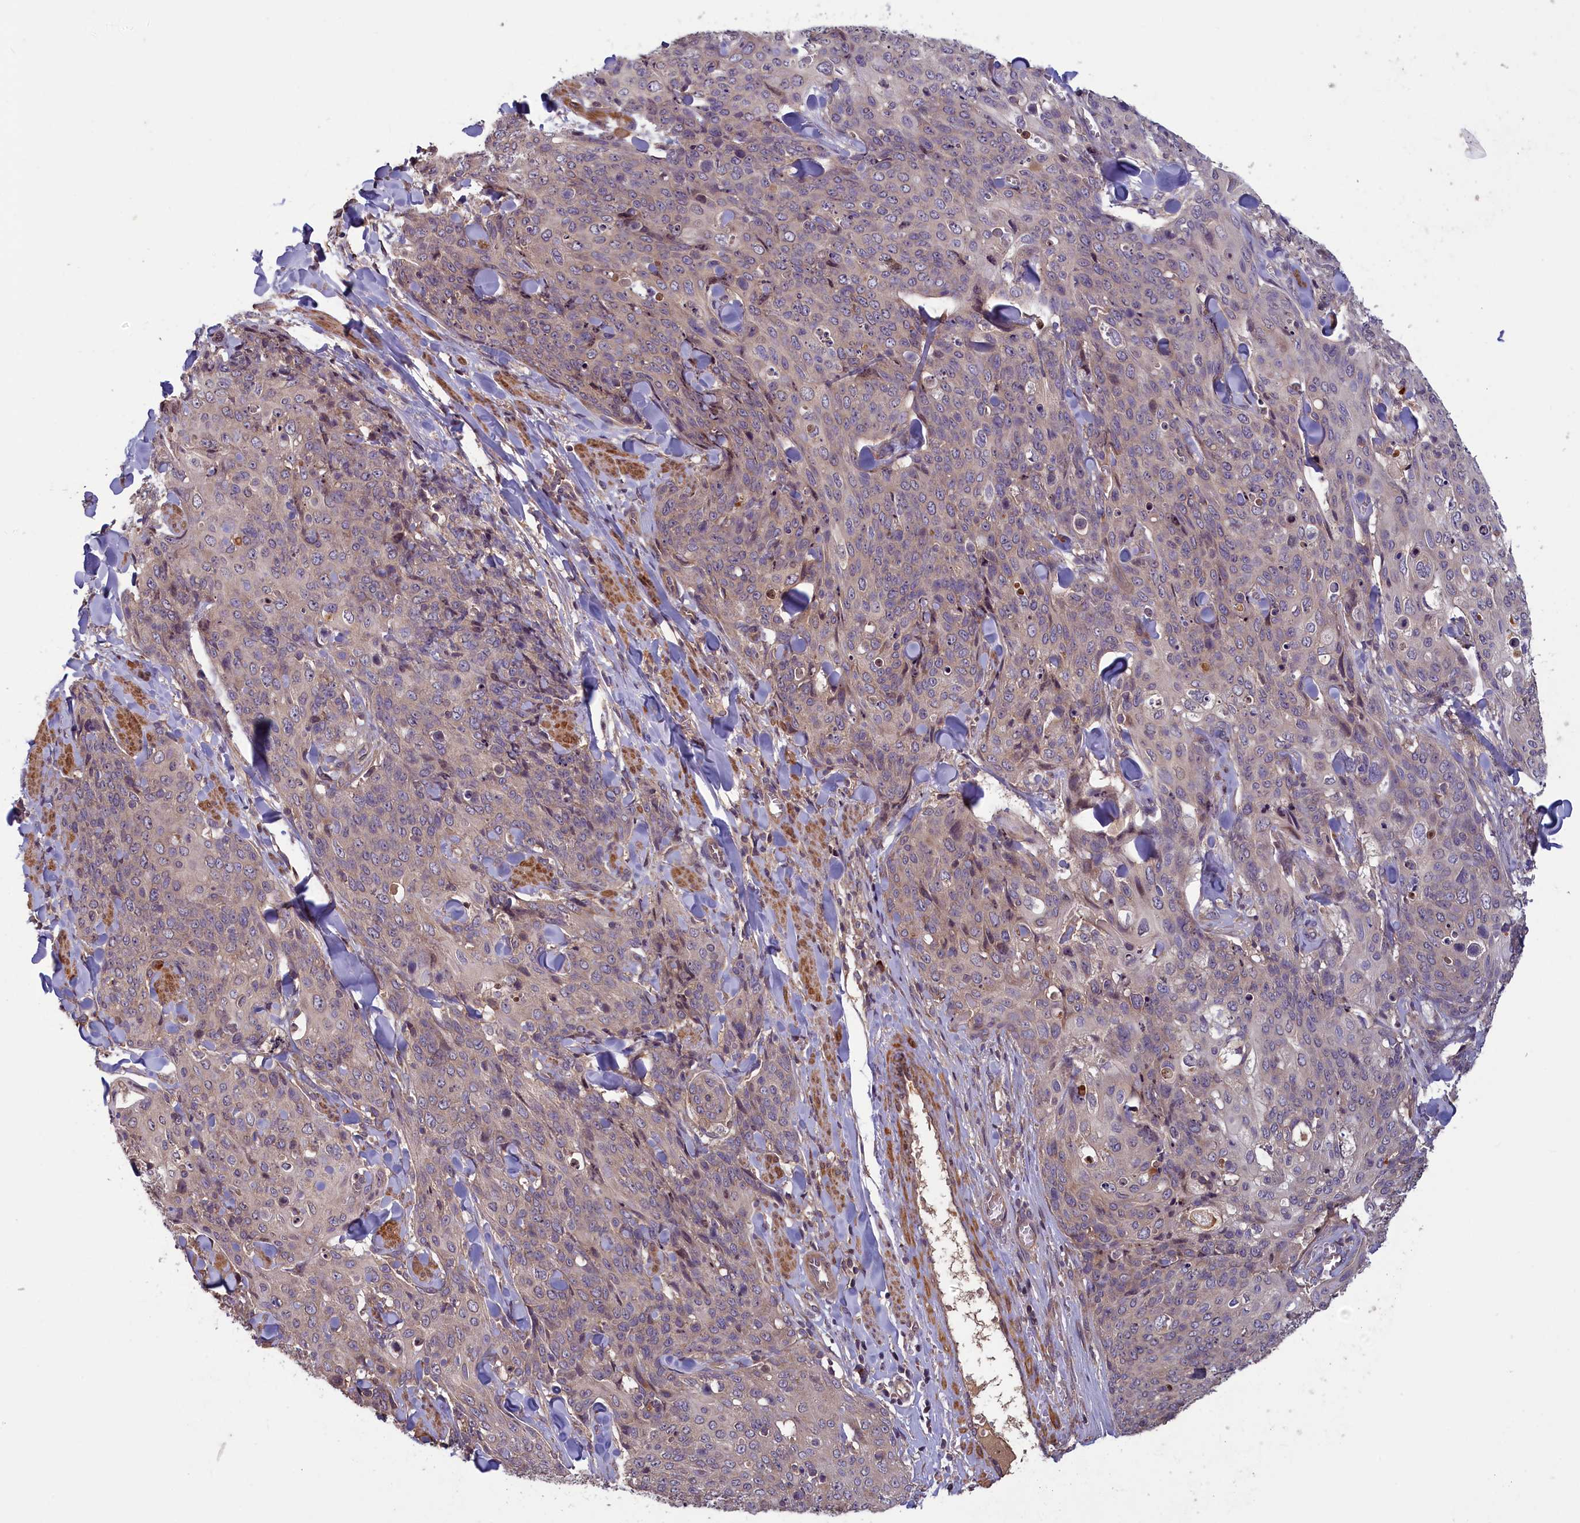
{"staining": {"intensity": "weak", "quantity": "25%-75%", "location": "cytoplasmic/membranous"}, "tissue": "skin cancer", "cell_type": "Tumor cells", "image_type": "cancer", "snomed": [{"axis": "morphology", "description": "Squamous cell carcinoma, NOS"}, {"axis": "topography", "description": "Skin"}, {"axis": "topography", "description": "Vulva"}], "caption": "A brown stain shows weak cytoplasmic/membranous positivity of a protein in skin cancer (squamous cell carcinoma) tumor cells. Using DAB (3,3'-diaminobenzidine) (brown) and hematoxylin (blue) stains, captured at high magnification using brightfield microscopy.", "gene": "NUDT6", "patient": {"sex": "female", "age": 85}}